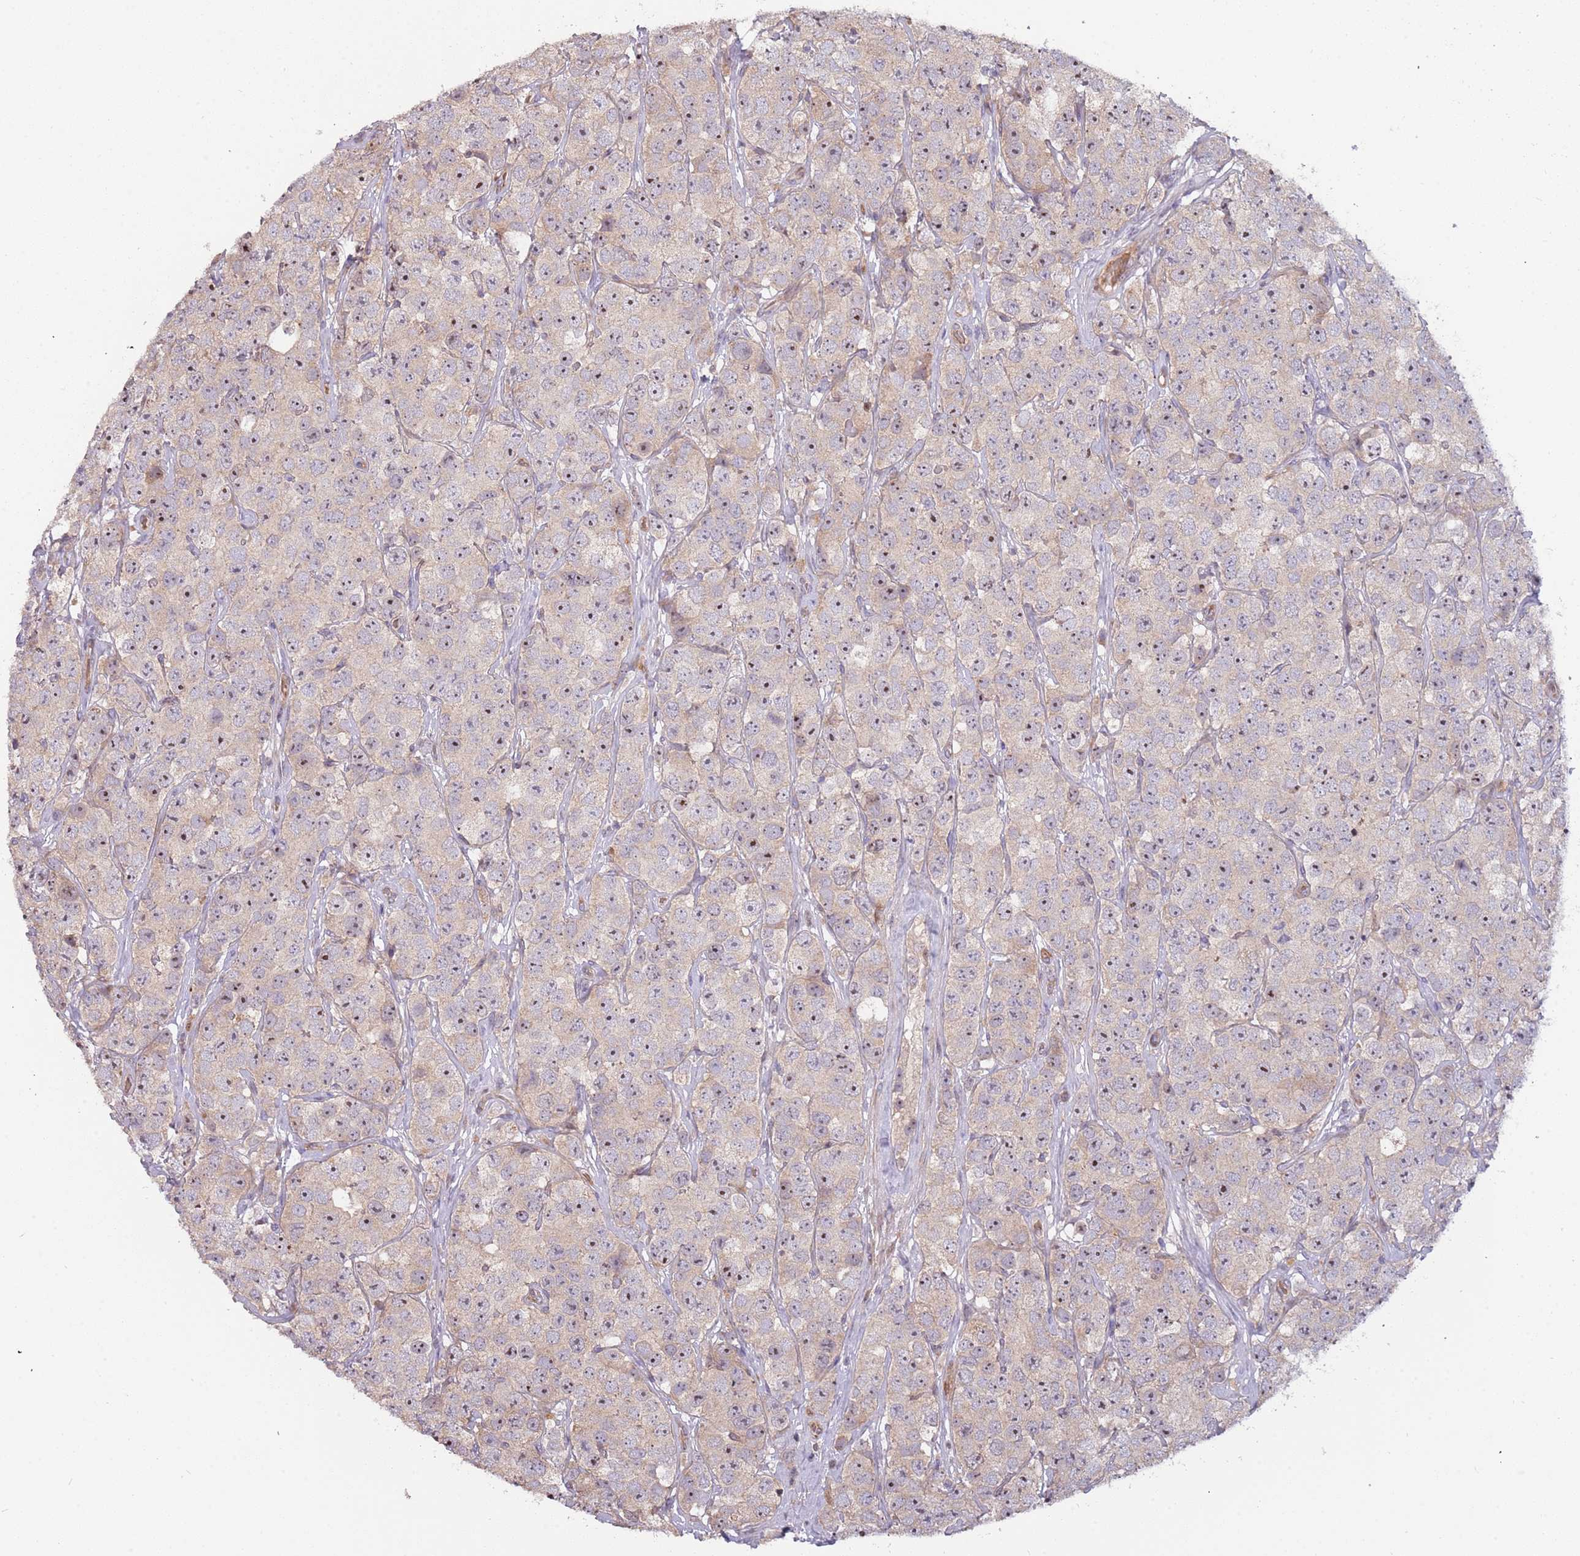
{"staining": {"intensity": "moderate", "quantity": ">75%", "location": "nuclear"}, "tissue": "testis cancer", "cell_type": "Tumor cells", "image_type": "cancer", "snomed": [{"axis": "morphology", "description": "Seminoma, NOS"}, {"axis": "topography", "description": "Testis"}], "caption": "Protein expression analysis of human seminoma (testis) reveals moderate nuclear staining in approximately >75% of tumor cells.", "gene": "TRAPPC6B", "patient": {"sex": "male", "age": 28}}